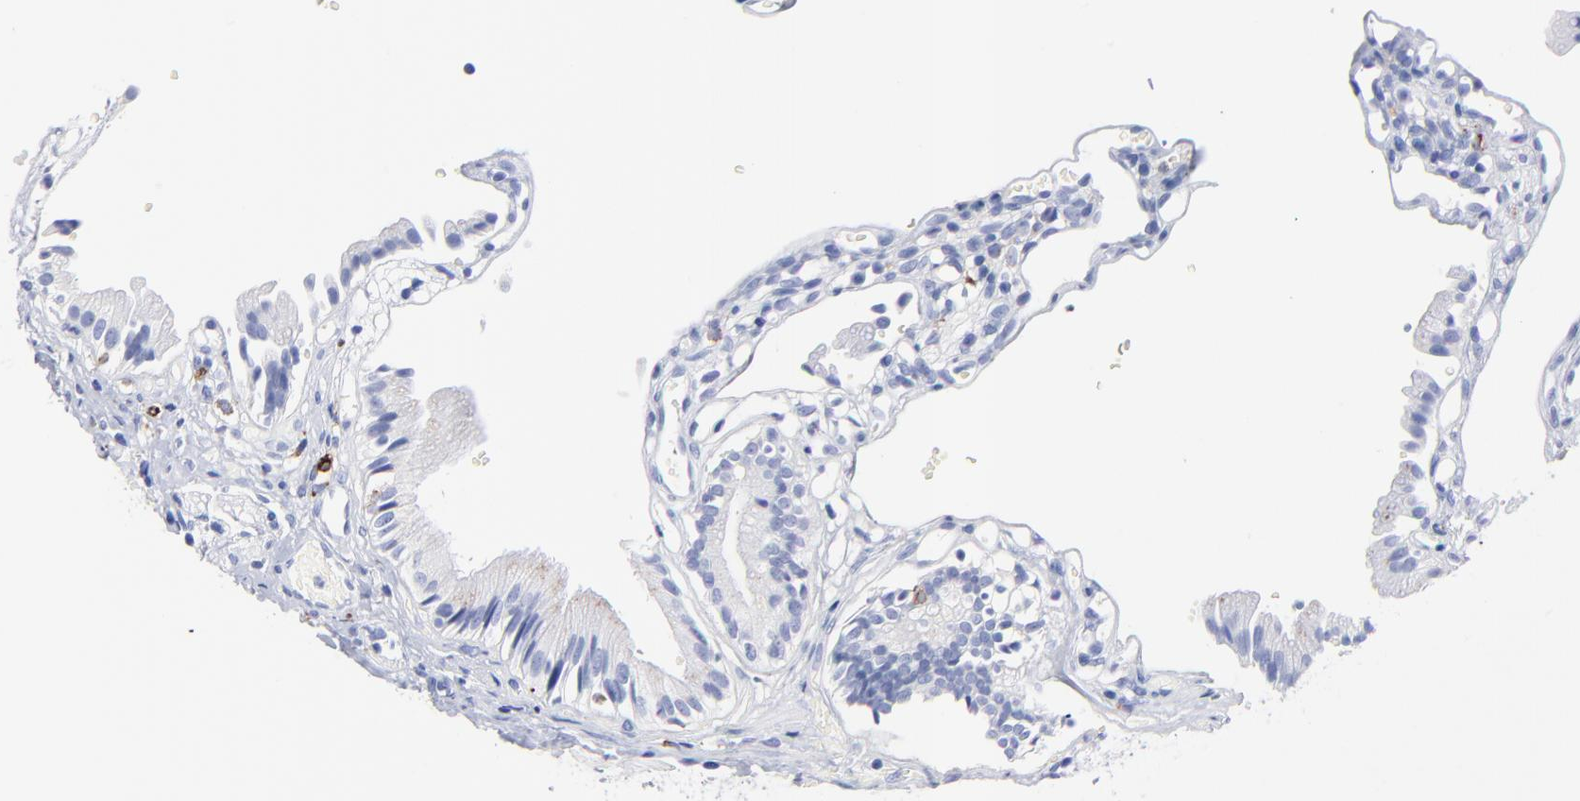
{"staining": {"intensity": "moderate", "quantity": "25%-75%", "location": "cytoplasmic/membranous"}, "tissue": "gallbladder", "cell_type": "Glandular cells", "image_type": "normal", "snomed": [{"axis": "morphology", "description": "Normal tissue, NOS"}, {"axis": "topography", "description": "Gallbladder"}], "caption": "Protein staining displays moderate cytoplasmic/membranous expression in approximately 25%-75% of glandular cells in unremarkable gallbladder.", "gene": "CPVL", "patient": {"sex": "male", "age": 65}}